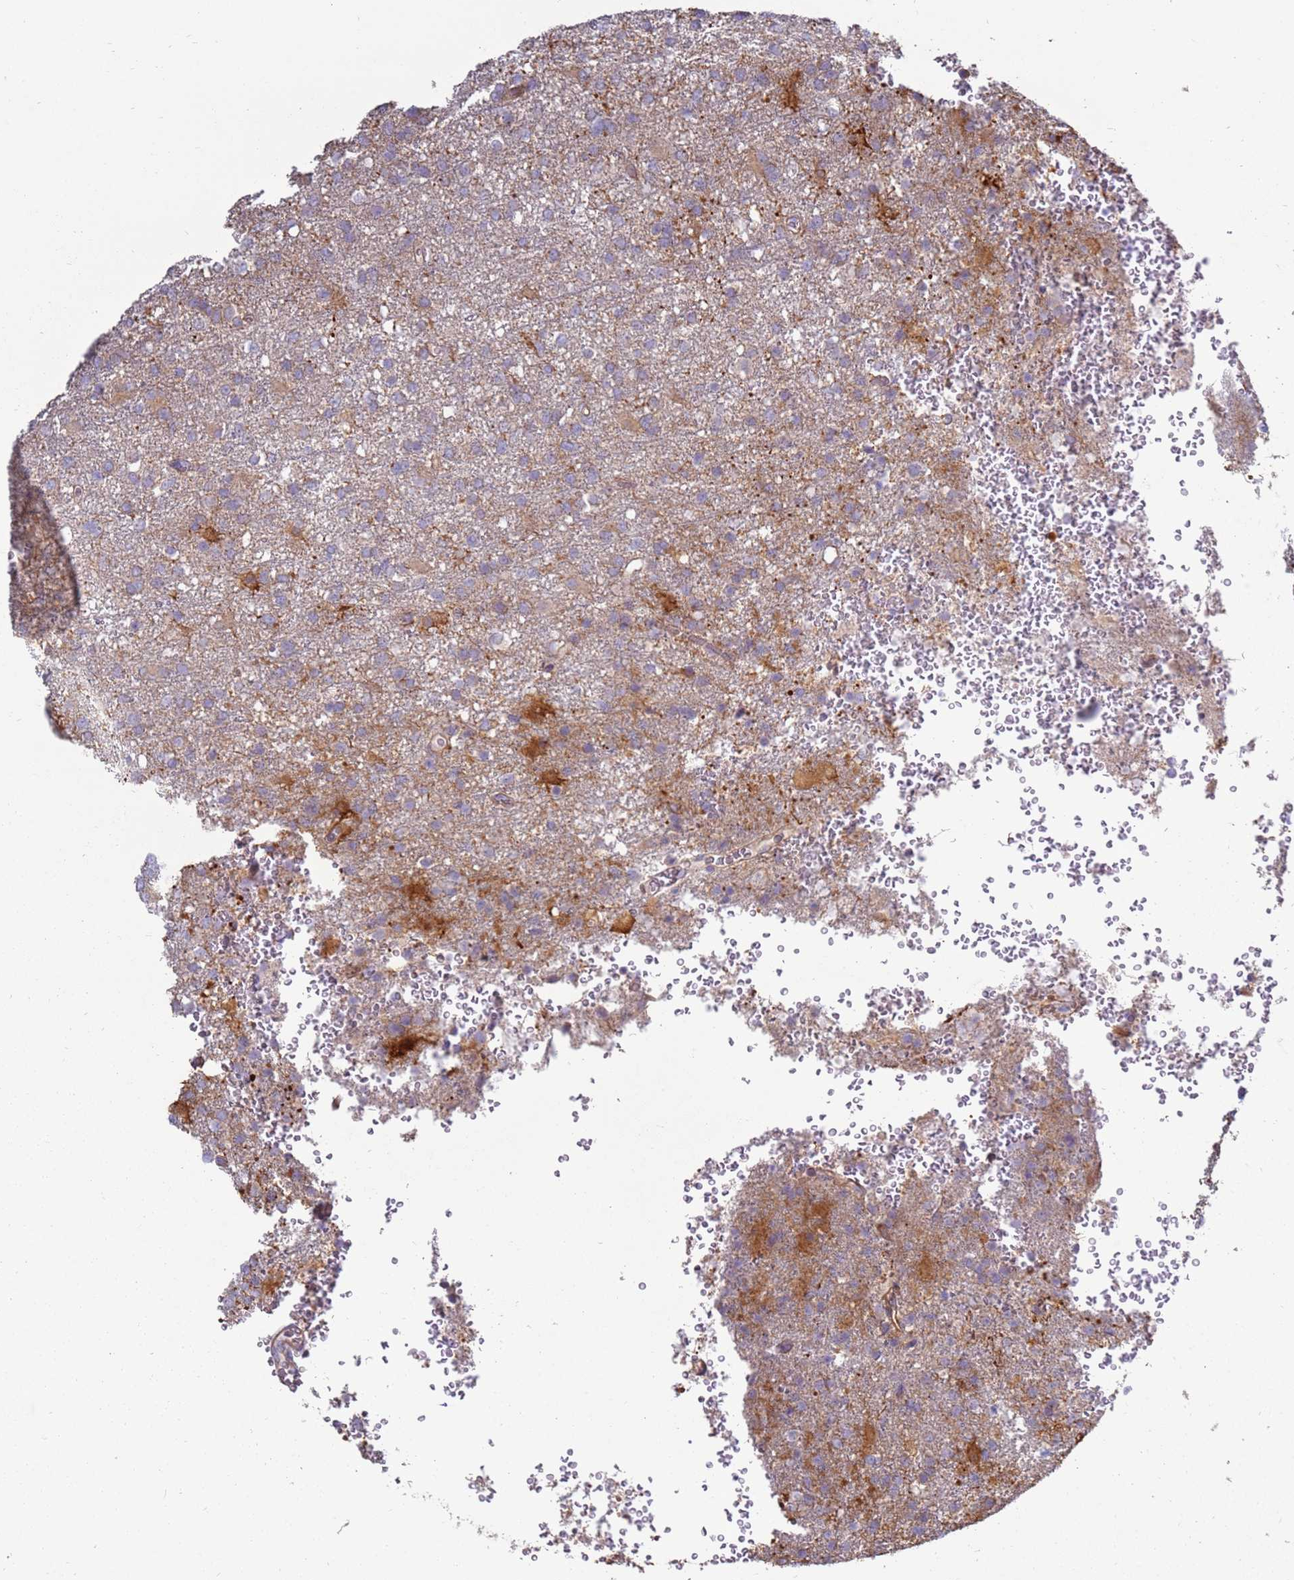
{"staining": {"intensity": "negative", "quantity": "none", "location": "none"}, "tissue": "glioma", "cell_type": "Tumor cells", "image_type": "cancer", "snomed": [{"axis": "morphology", "description": "Glioma, malignant, High grade"}, {"axis": "topography", "description": "Brain"}], "caption": "Tumor cells are negative for protein expression in human glioma.", "gene": "TRAPPC4", "patient": {"sex": "female", "age": 74}}